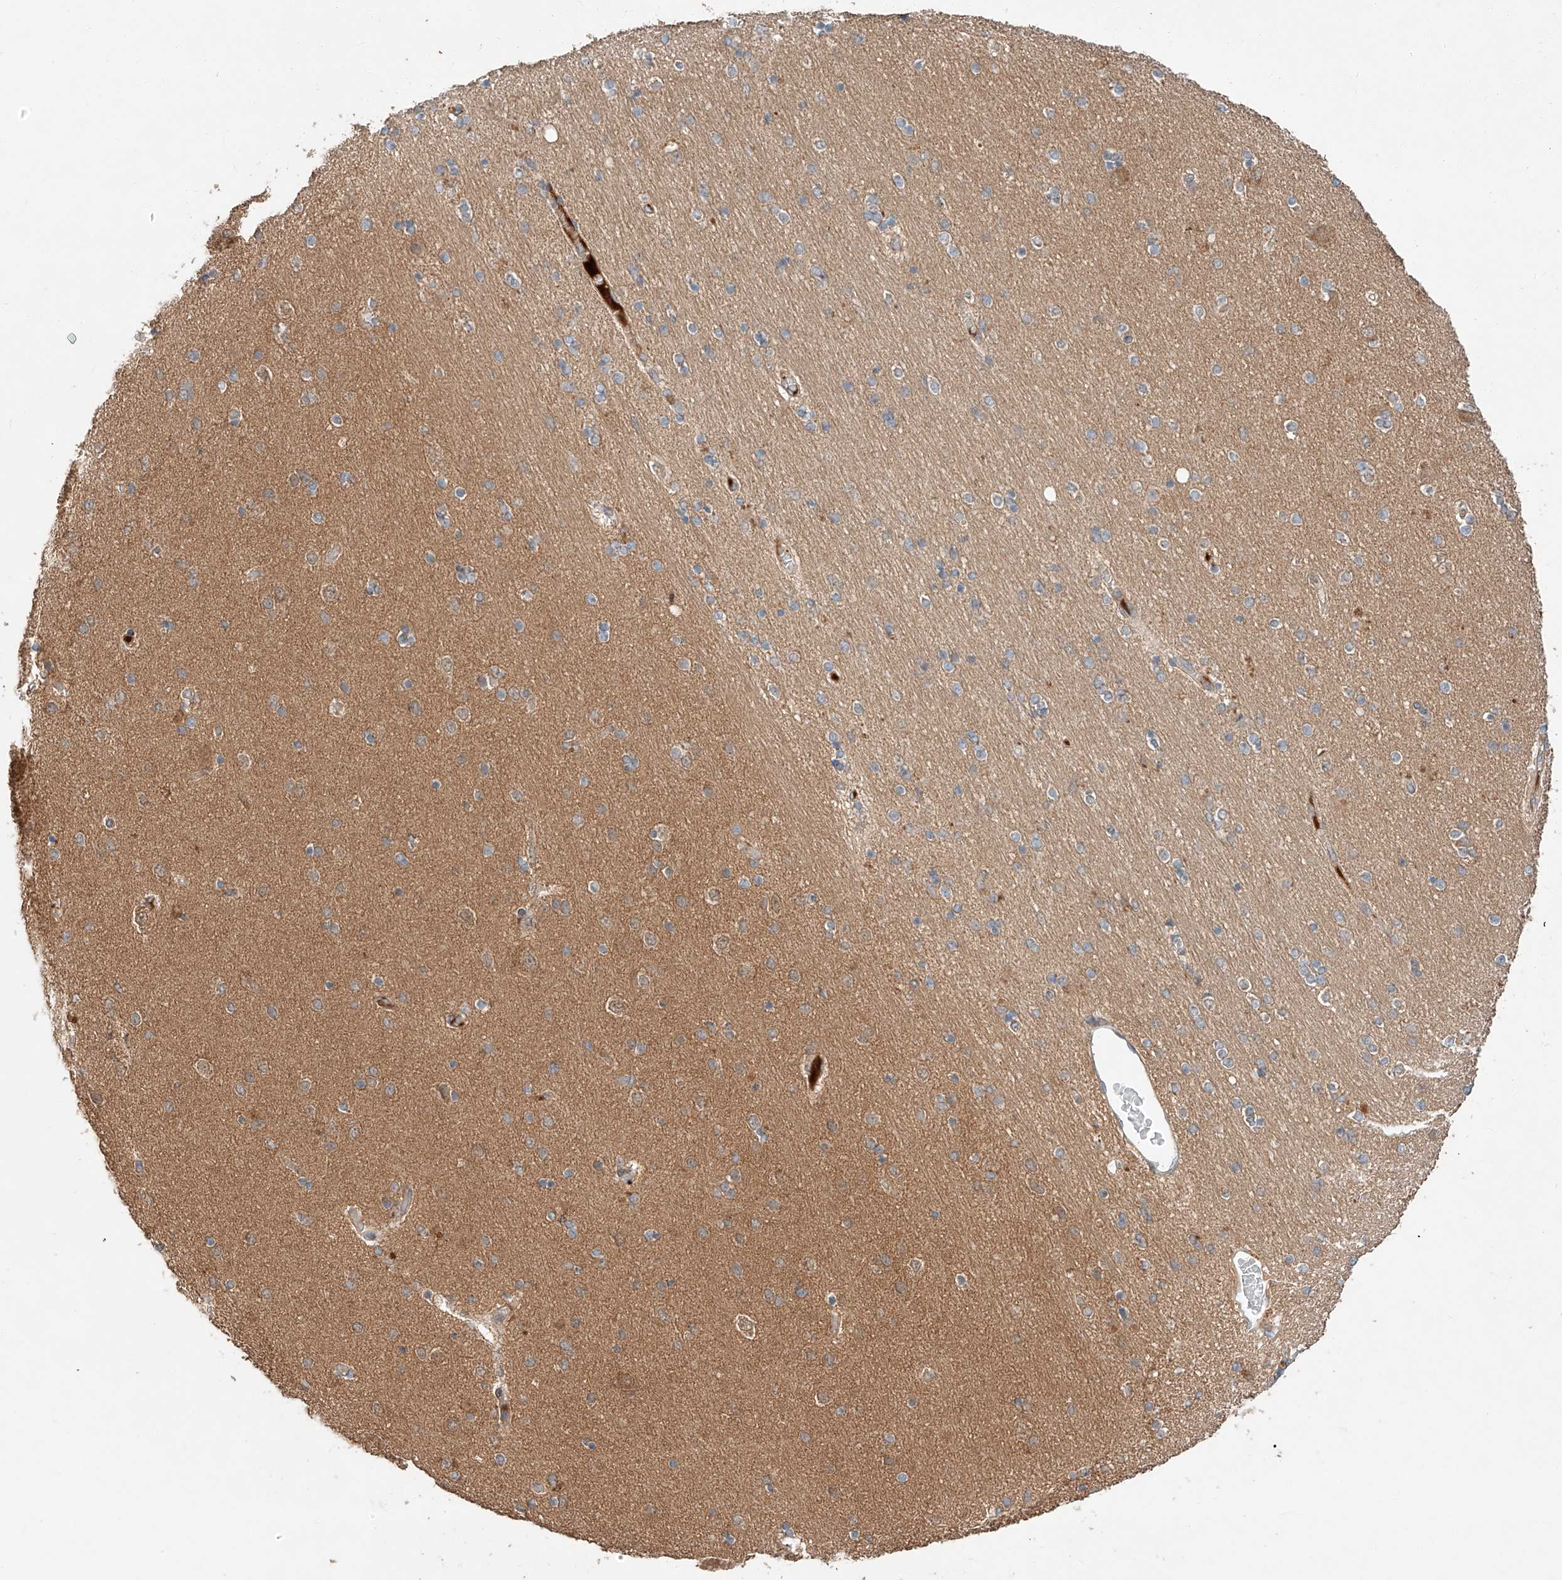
{"staining": {"intensity": "weak", "quantity": "<25%", "location": "cytoplasmic/membranous"}, "tissue": "hippocampus", "cell_type": "Glial cells", "image_type": "normal", "snomed": [{"axis": "morphology", "description": "Normal tissue, NOS"}, {"axis": "topography", "description": "Hippocampus"}], "caption": "Human hippocampus stained for a protein using immunohistochemistry reveals no staining in glial cells.", "gene": "XPNPEP1", "patient": {"sex": "female", "age": 54}}